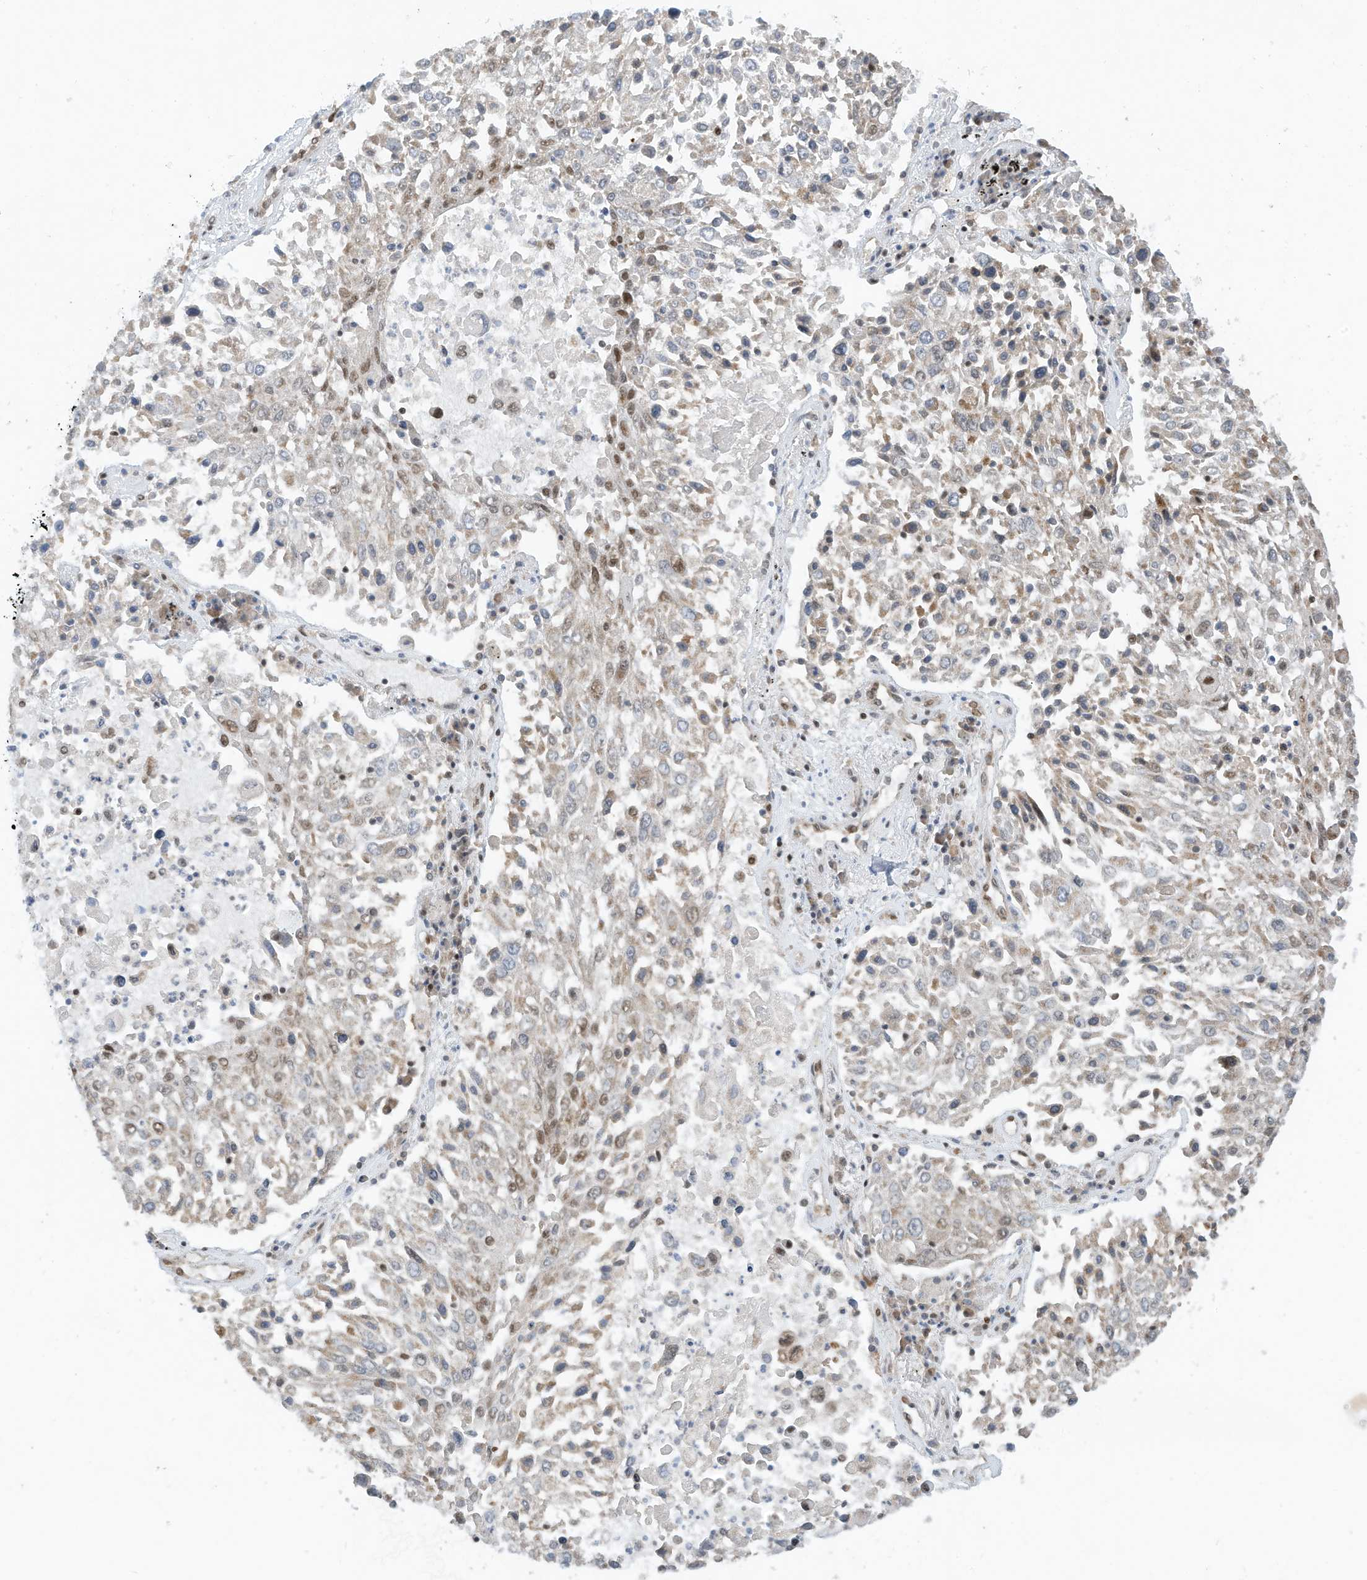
{"staining": {"intensity": "negative", "quantity": "none", "location": "none"}, "tissue": "lung cancer", "cell_type": "Tumor cells", "image_type": "cancer", "snomed": [{"axis": "morphology", "description": "Squamous cell carcinoma, NOS"}, {"axis": "topography", "description": "Lung"}], "caption": "Lung squamous cell carcinoma was stained to show a protein in brown. There is no significant staining in tumor cells.", "gene": "AURKAIP1", "patient": {"sex": "male", "age": 65}}